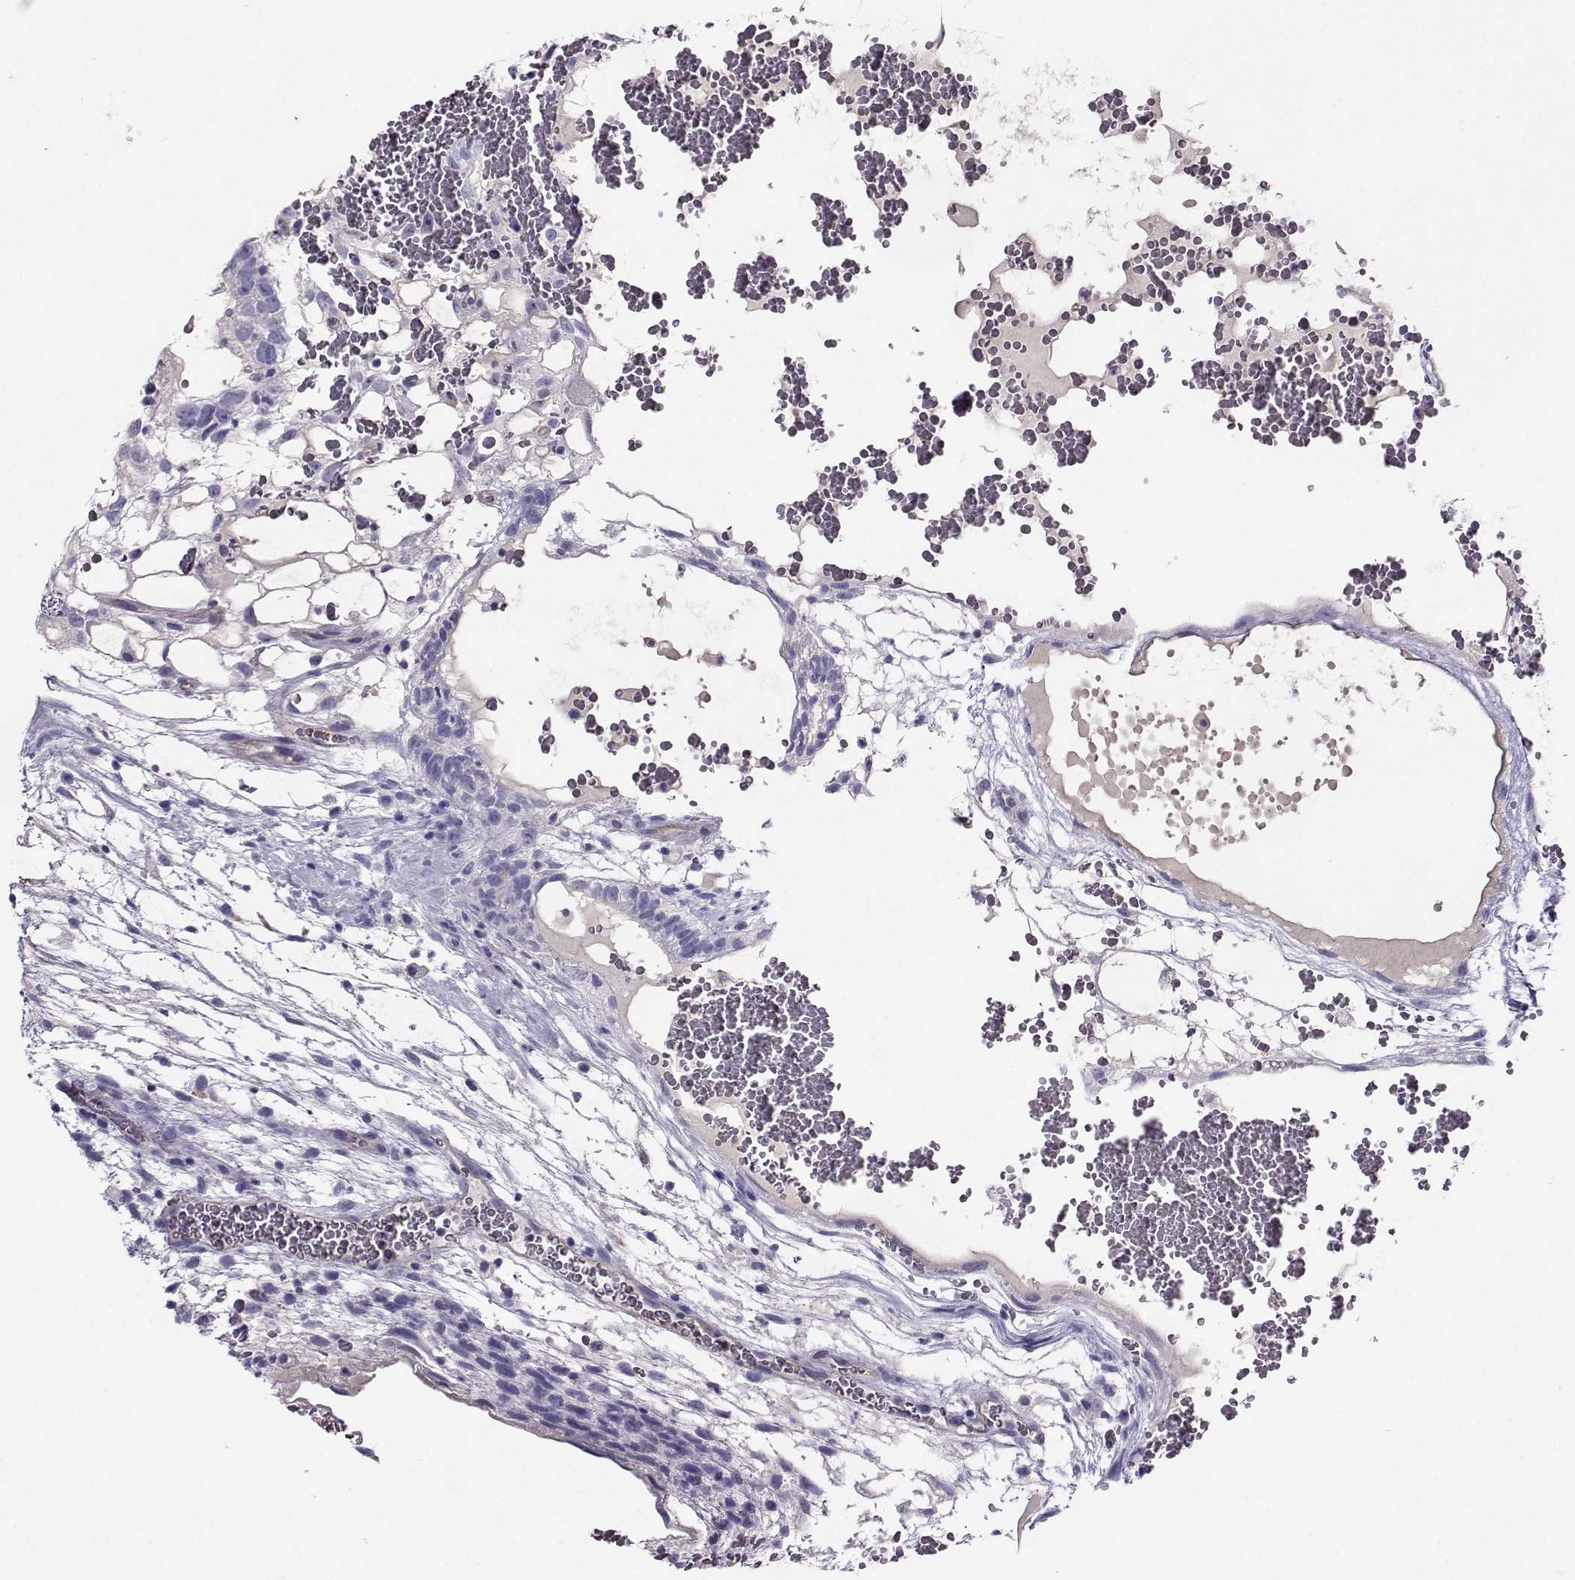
{"staining": {"intensity": "negative", "quantity": "none", "location": "none"}, "tissue": "testis cancer", "cell_type": "Tumor cells", "image_type": "cancer", "snomed": [{"axis": "morphology", "description": "Normal tissue, NOS"}, {"axis": "morphology", "description": "Carcinoma, Embryonal, NOS"}, {"axis": "topography", "description": "Testis"}], "caption": "This photomicrograph is of testis cancer stained with immunohistochemistry (IHC) to label a protein in brown with the nuclei are counter-stained blue. There is no expression in tumor cells.", "gene": "CLUL1", "patient": {"sex": "male", "age": 32}}